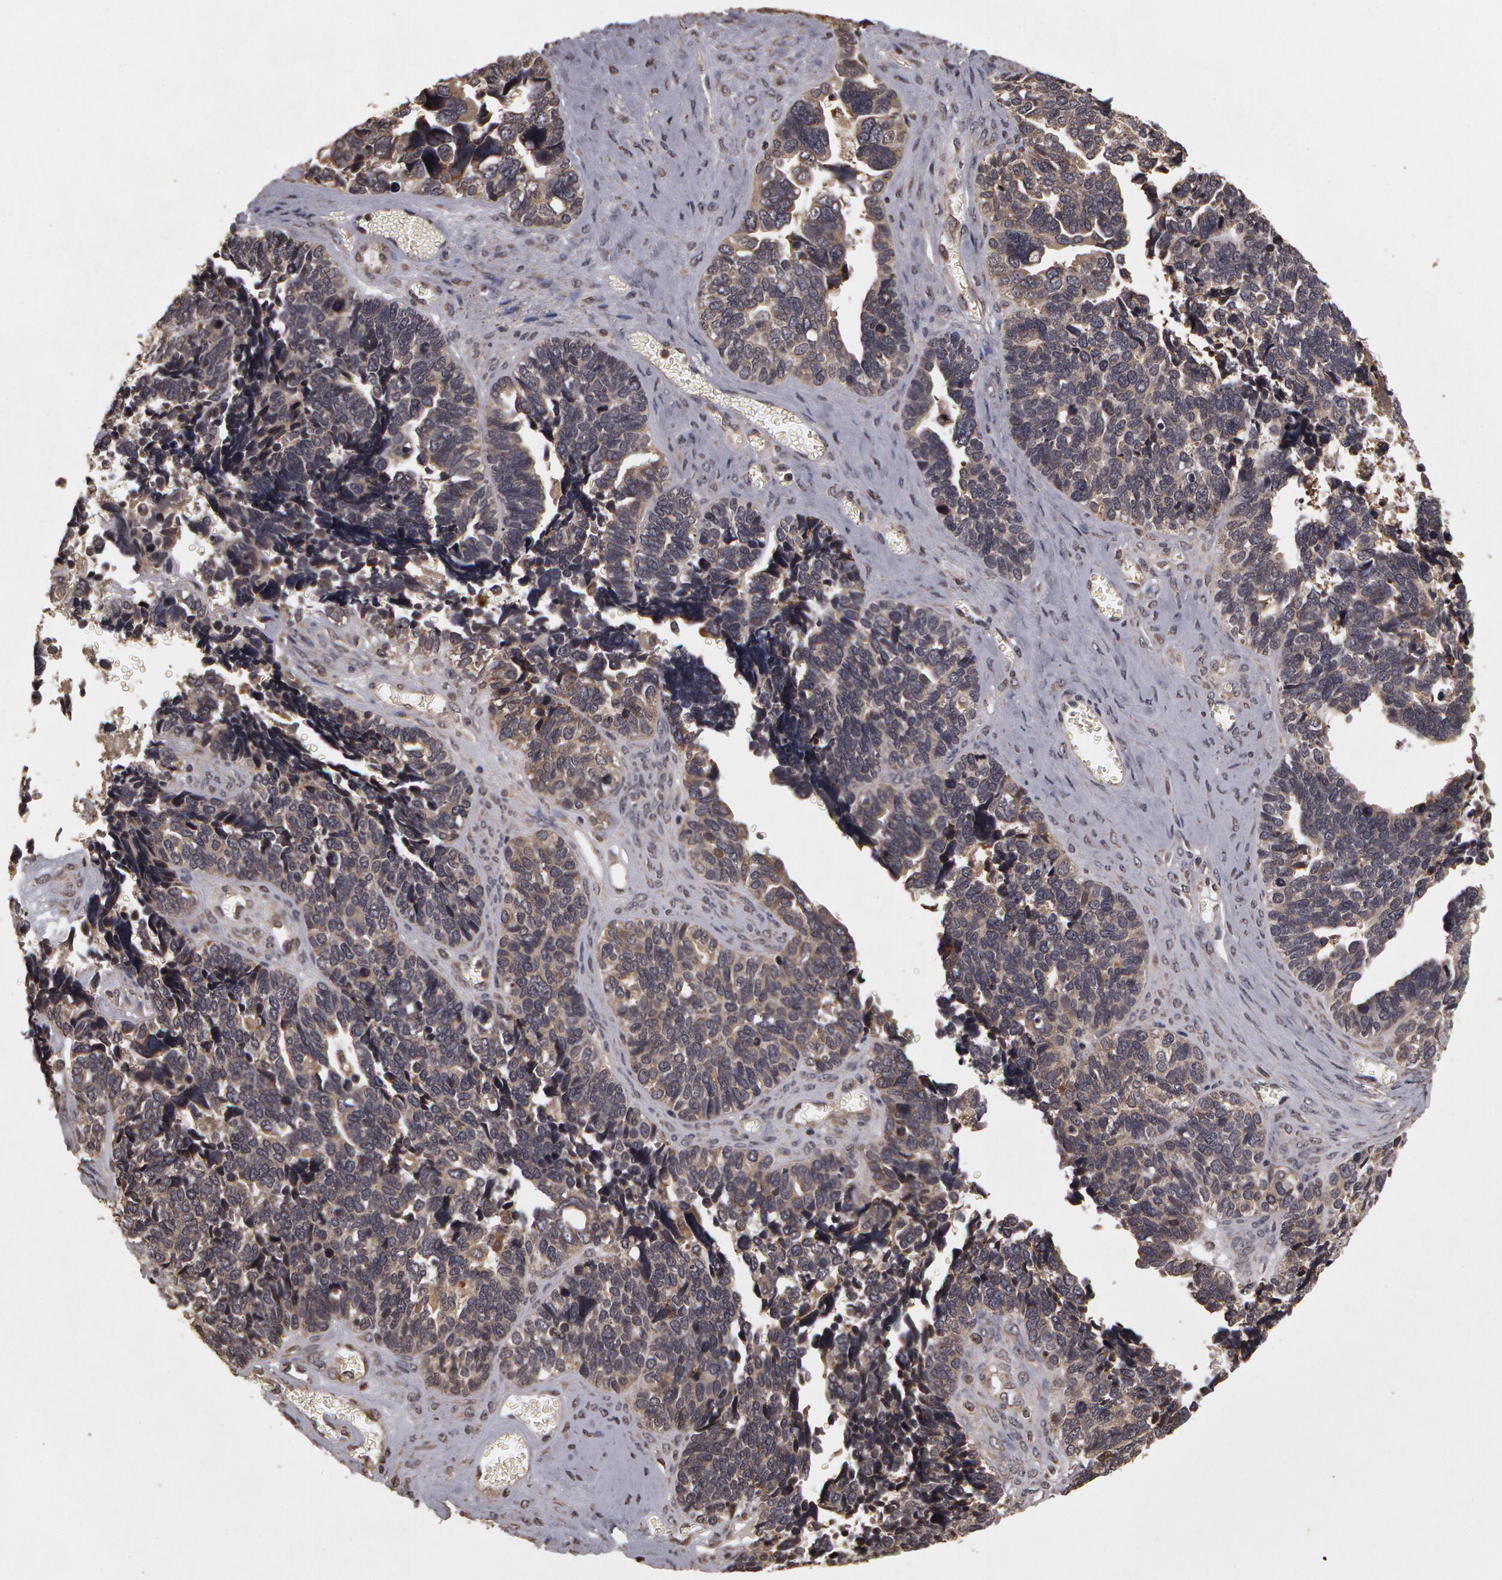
{"staining": {"intensity": "negative", "quantity": "none", "location": "none"}, "tissue": "ovarian cancer", "cell_type": "Tumor cells", "image_type": "cancer", "snomed": [{"axis": "morphology", "description": "Cystadenocarcinoma, serous, NOS"}, {"axis": "topography", "description": "Ovary"}], "caption": "There is no significant staining in tumor cells of serous cystadenocarcinoma (ovarian).", "gene": "CALR", "patient": {"sex": "female", "age": 77}}